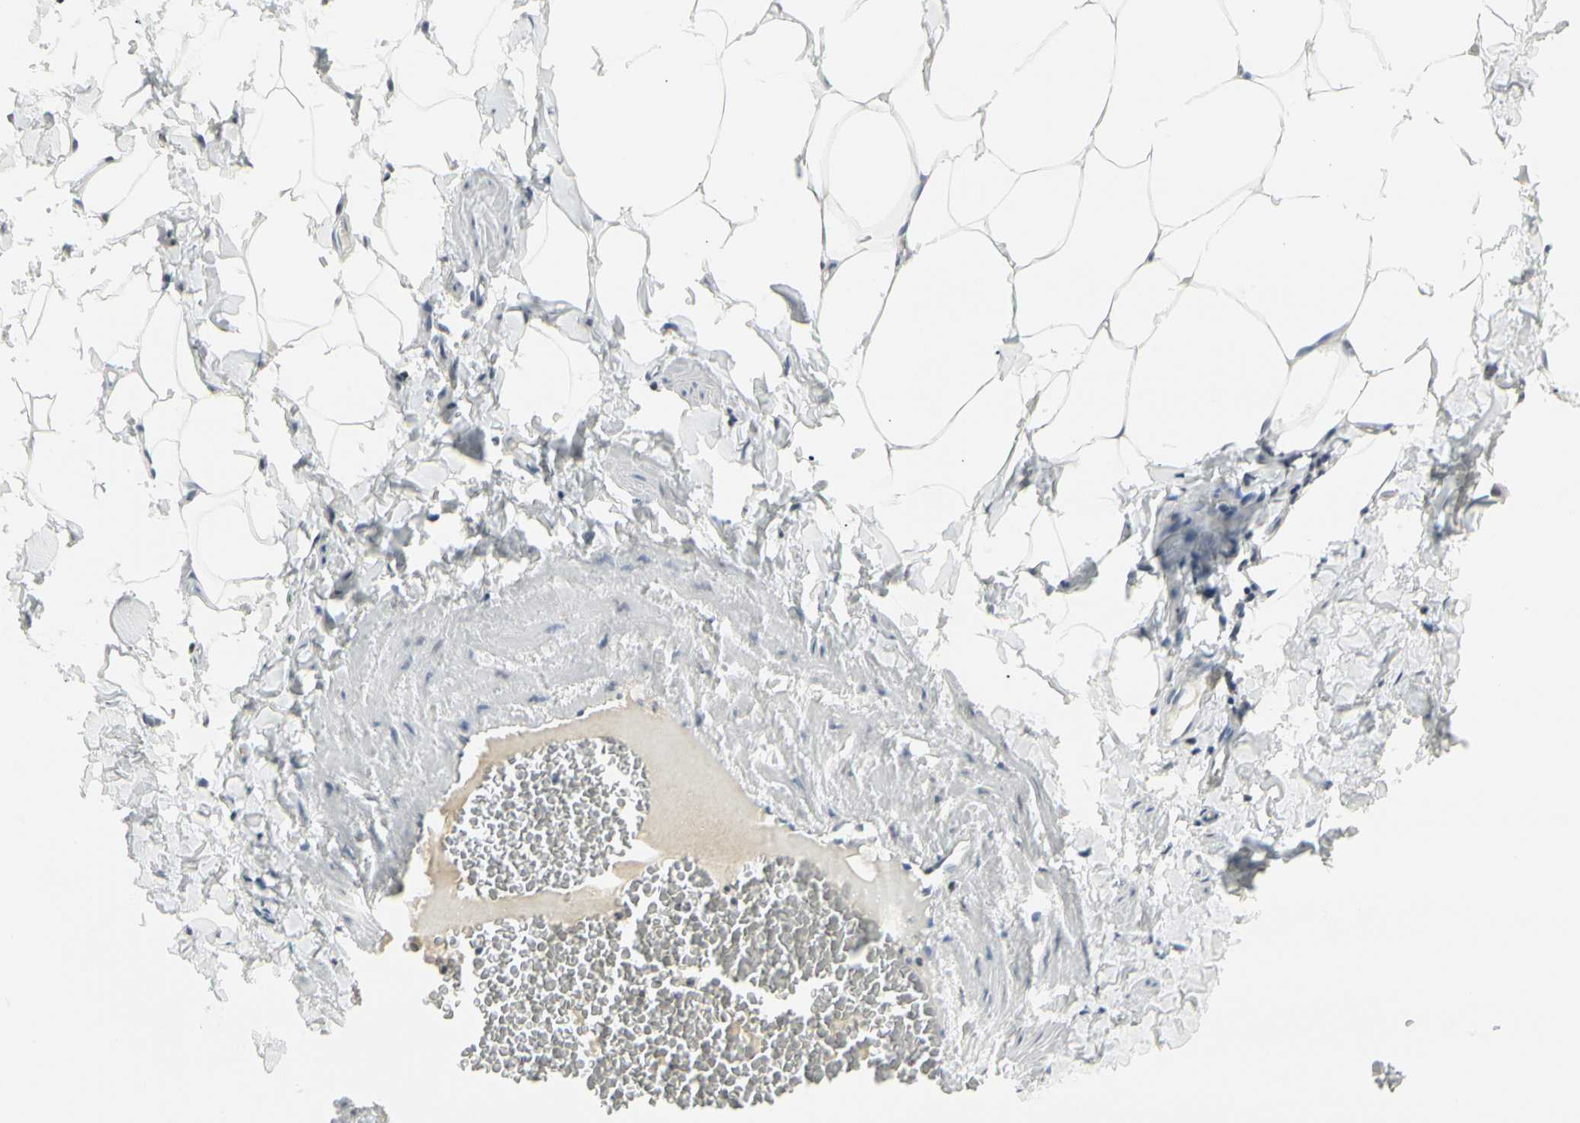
{"staining": {"intensity": "negative", "quantity": "none", "location": "none"}, "tissue": "adipose tissue", "cell_type": "Adipocytes", "image_type": "normal", "snomed": [{"axis": "morphology", "description": "Normal tissue, NOS"}, {"axis": "topography", "description": "Vascular tissue"}], "caption": "The photomicrograph exhibits no significant positivity in adipocytes of adipose tissue.", "gene": "ZBTB7B", "patient": {"sex": "male", "age": 41}}